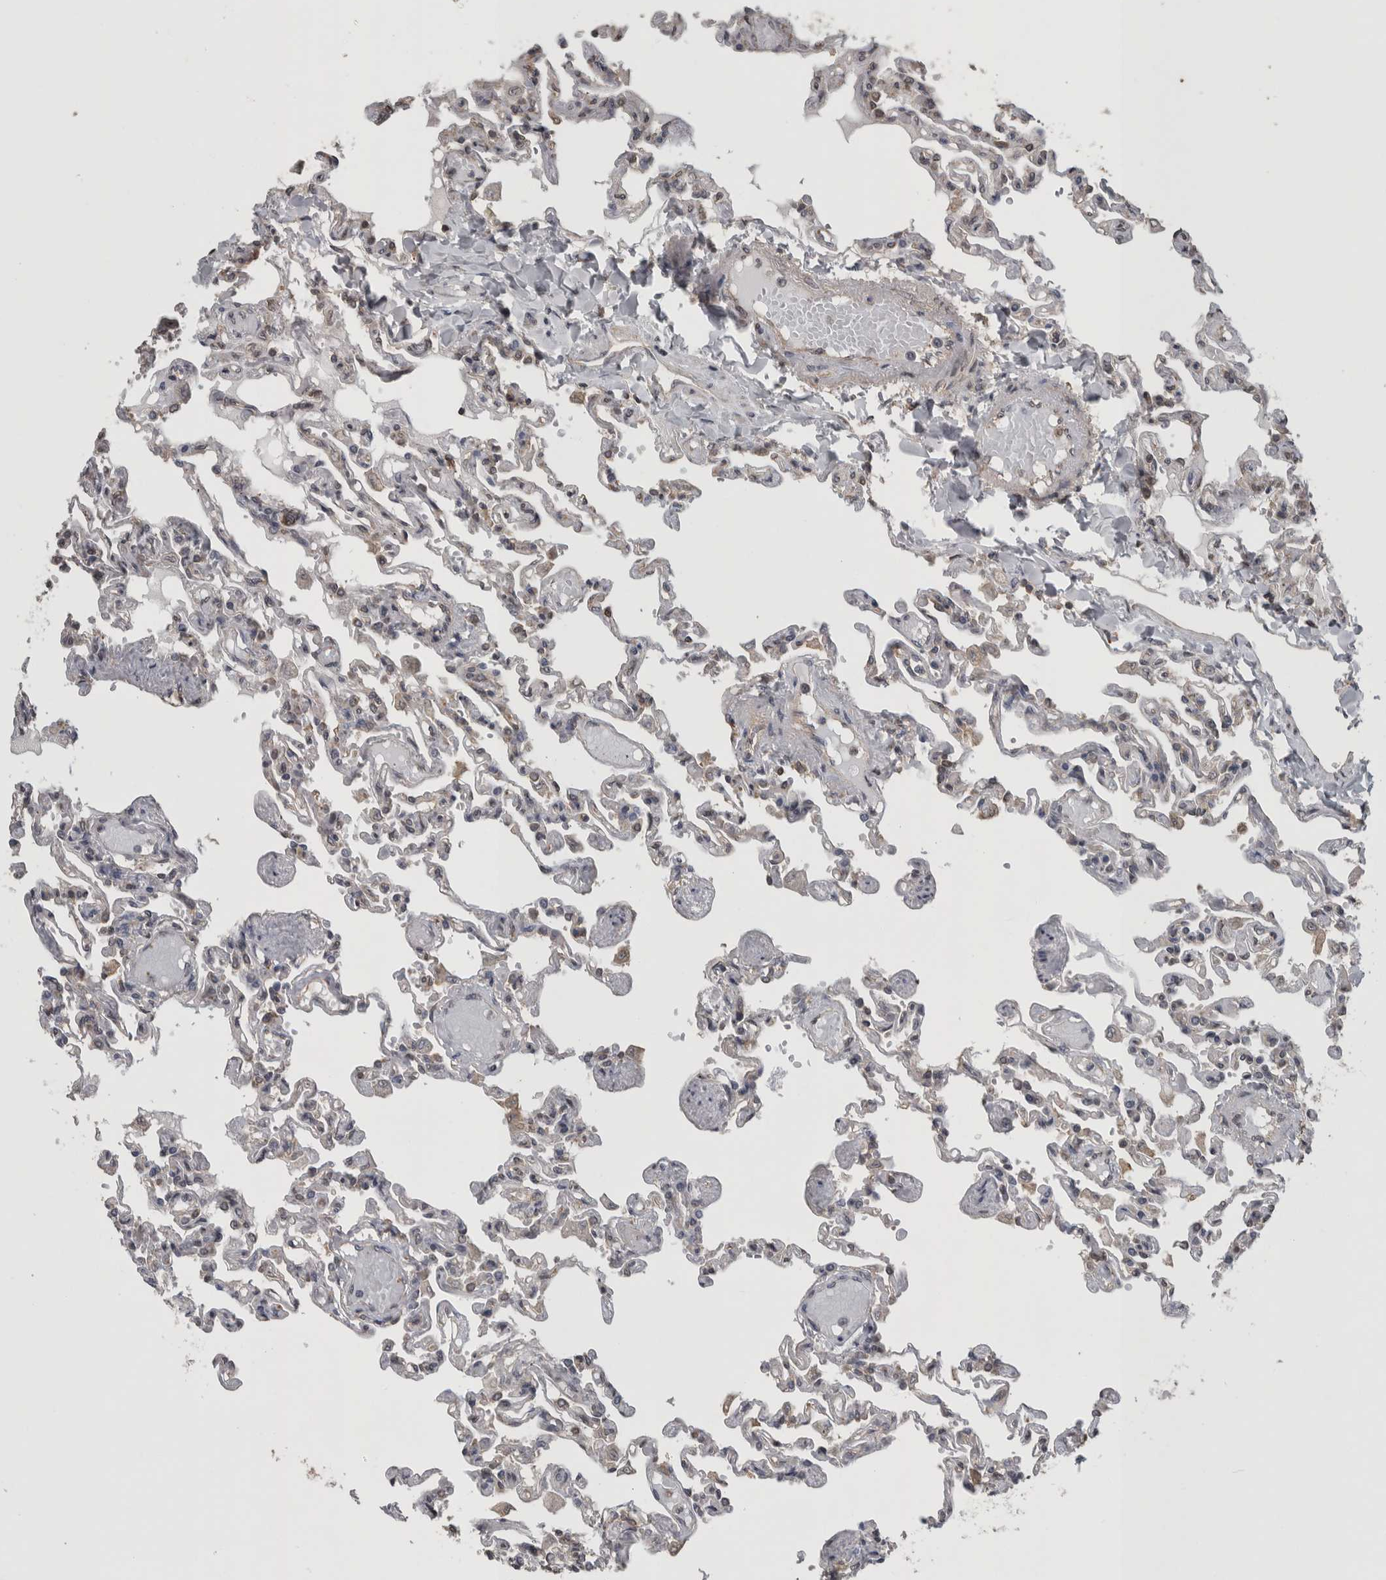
{"staining": {"intensity": "weak", "quantity": "<25%", "location": "cytoplasmic/membranous"}, "tissue": "lung", "cell_type": "Alveolar cells", "image_type": "normal", "snomed": [{"axis": "morphology", "description": "Normal tissue, NOS"}, {"axis": "topography", "description": "Lung"}], "caption": "Immunohistochemistry of benign human lung shows no staining in alveolar cells. (Immunohistochemistry (ihc), brightfield microscopy, high magnification).", "gene": "ATXN2", "patient": {"sex": "male", "age": 21}}